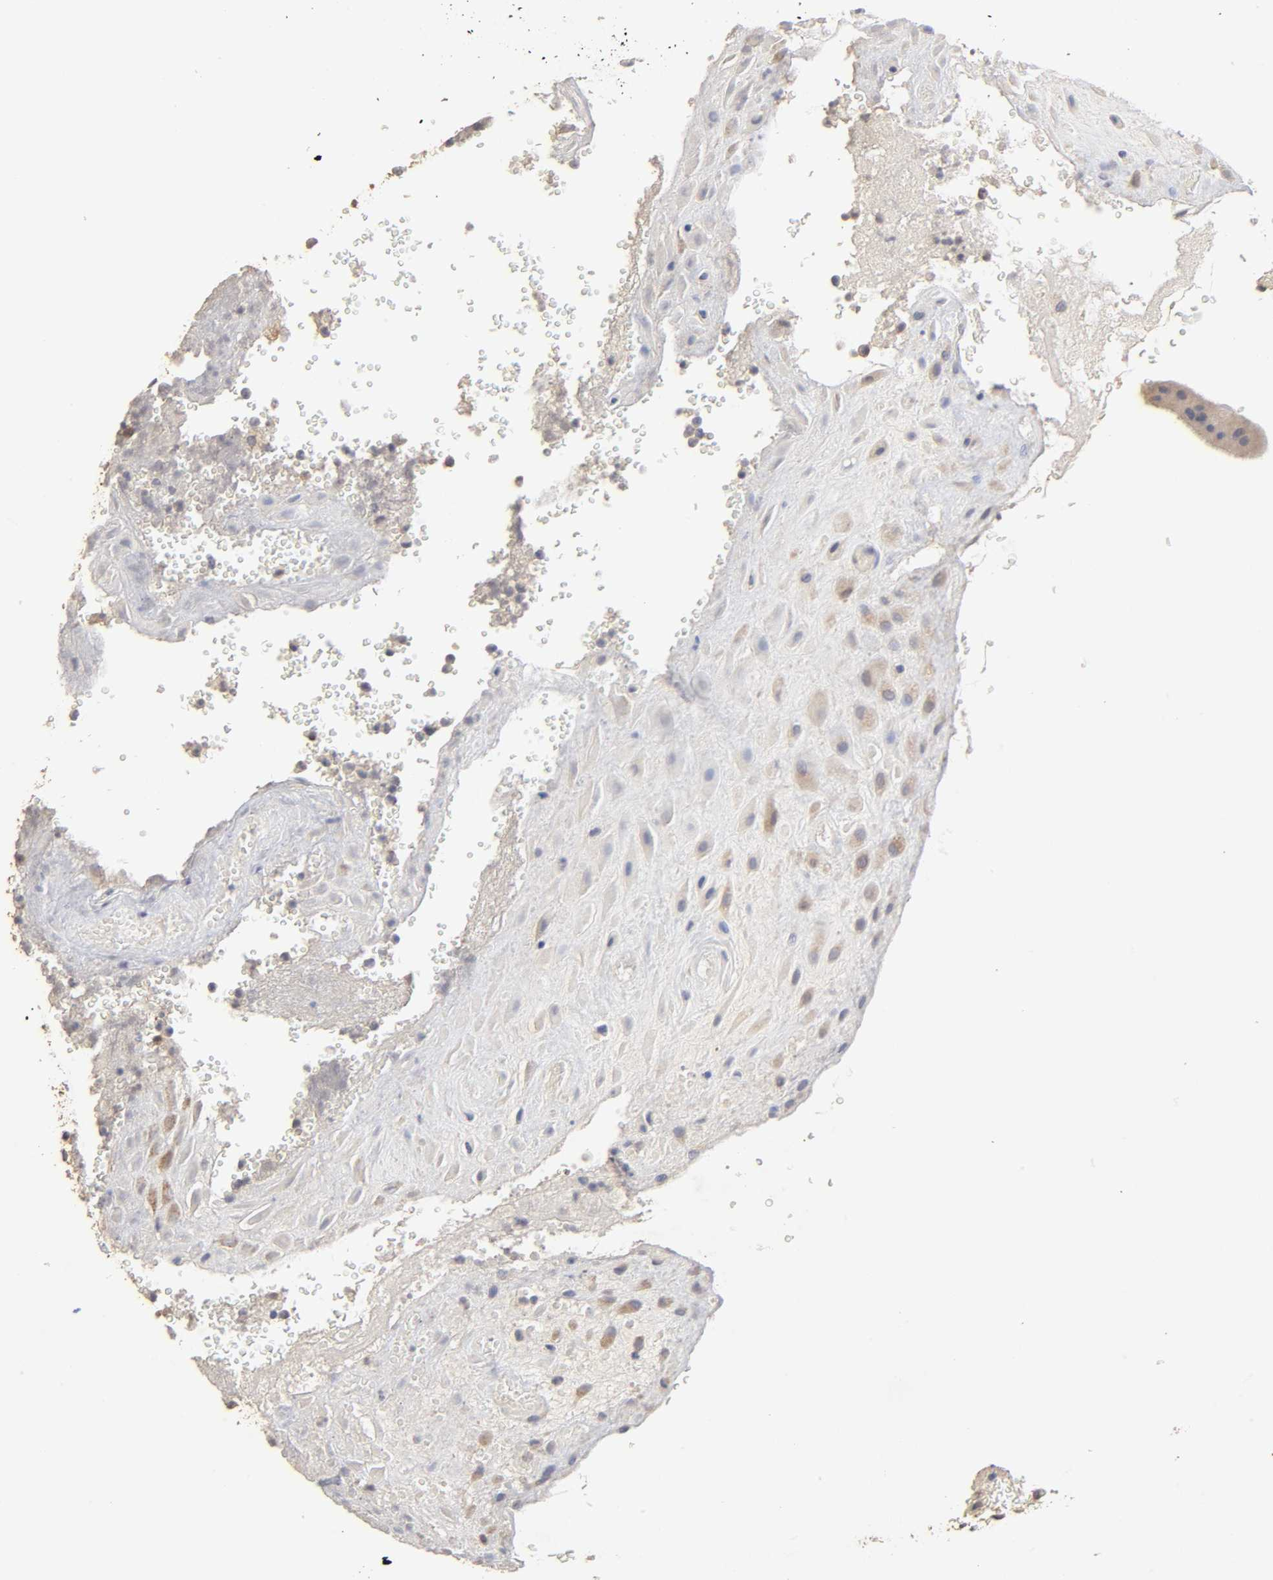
{"staining": {"intensity": "weak", "quantity": "<25%", "location": "cytoplasmic/membranous"}, "tissue": "placenta", "cell_type": "Decidual cells", "image_type": "normal", "snomed": [{"axis": "morphology", "description": "Normal tissue, NOS"}, {"axis": "topography", "description": "Placenta"}], "caption": "An IHC image of benign placenta is shown. There is no staining in decidual cells of placenta.", "gene": "CYCS", "patient": {"sex": "female", "age": 19}}